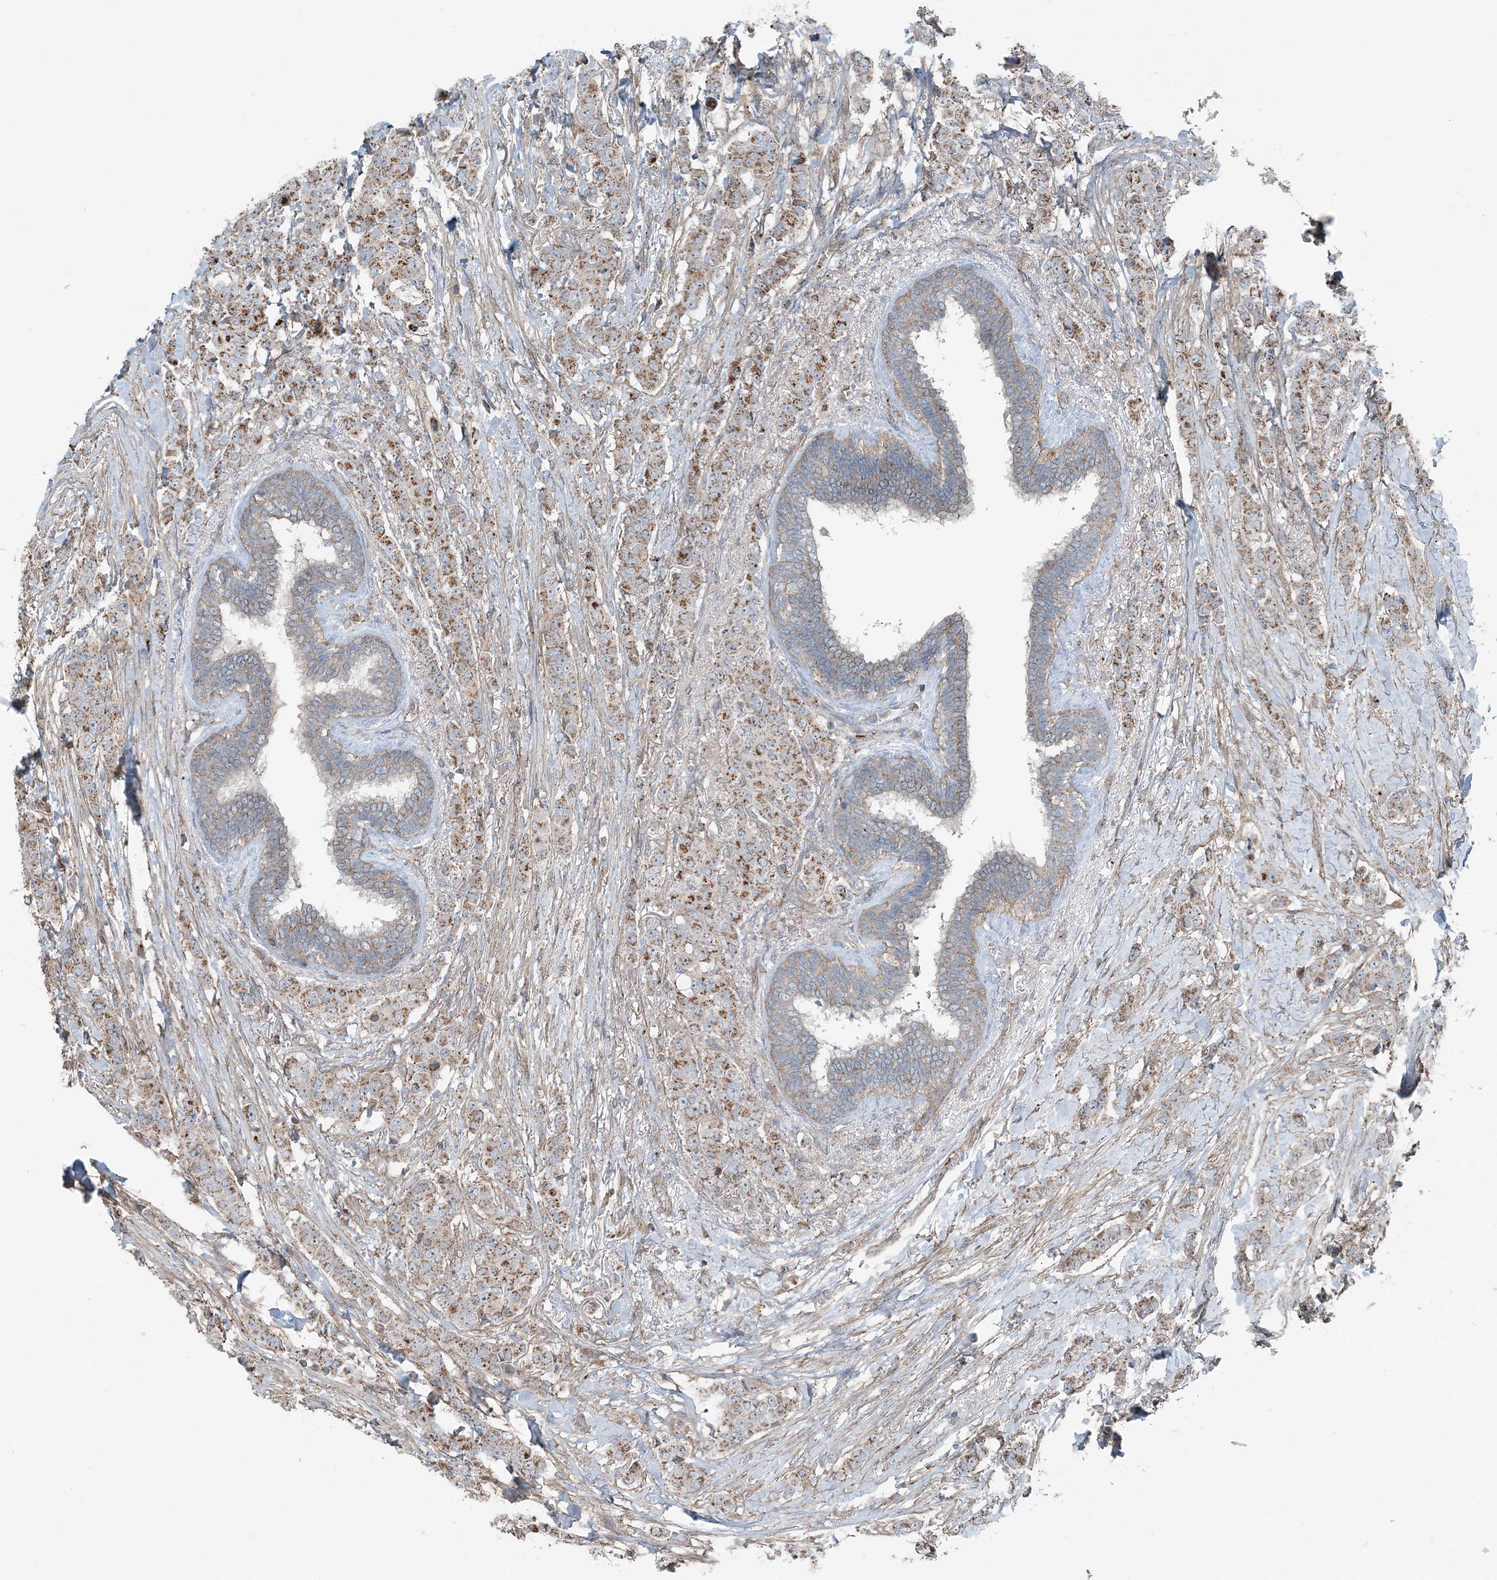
{"staining": {"intensity": "moderate", "quantity": ">75%", "location": "cytoplasmic/membranous"}, "tissue": "breast cancer", "cell_type": "Tumor cells", "image_type": "cancer", "snomed": [{"axis": "morphology", "description": "Duct carcinoma"}, {"axis": "topography", "description": "Breast"}], "caption": "Brown immunohistochemical staining in breast cancer reveals moderate cytoplasmic/membranous staining in approximately >75% of tumor cells.", "gene": "KY", "patient": {"sex": "female", "age": 40}}